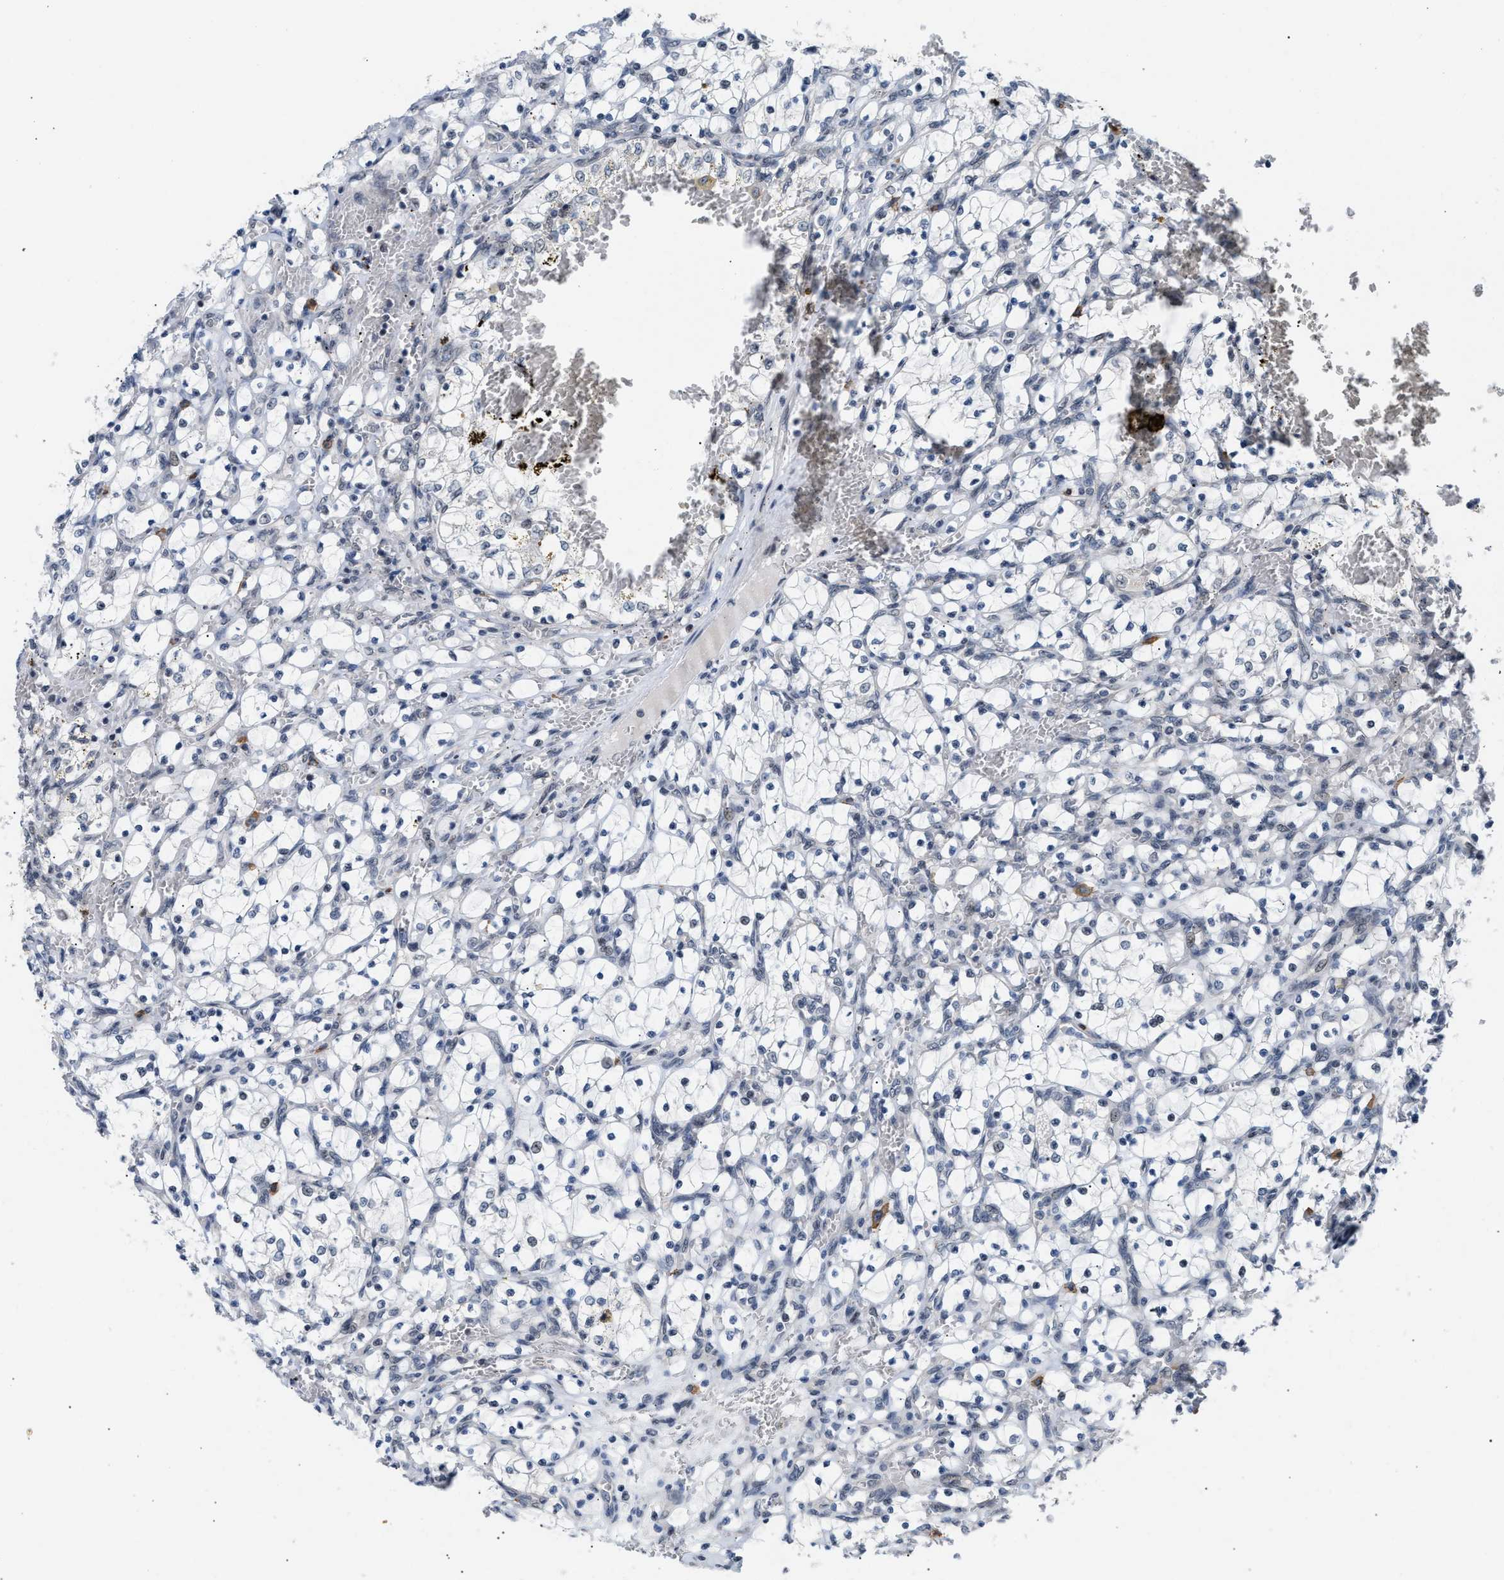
{"staining": {"intensity": "negative", "quantity": "none", "location": "none"}, "tissue": "renal cancer", "cell_type": "Tumor cells", "image_type": "cancer", "snomed": [{"axis": "morphology", "description": "Adenocarcinoma, NOS"}, {"axis": "topography", "description": "Kidney"}], "caption": "There is no significant expression in tumor cells of renal cancer.", "gene": "TXNRD3", "patient": {"sex": "female", "age": 69}}